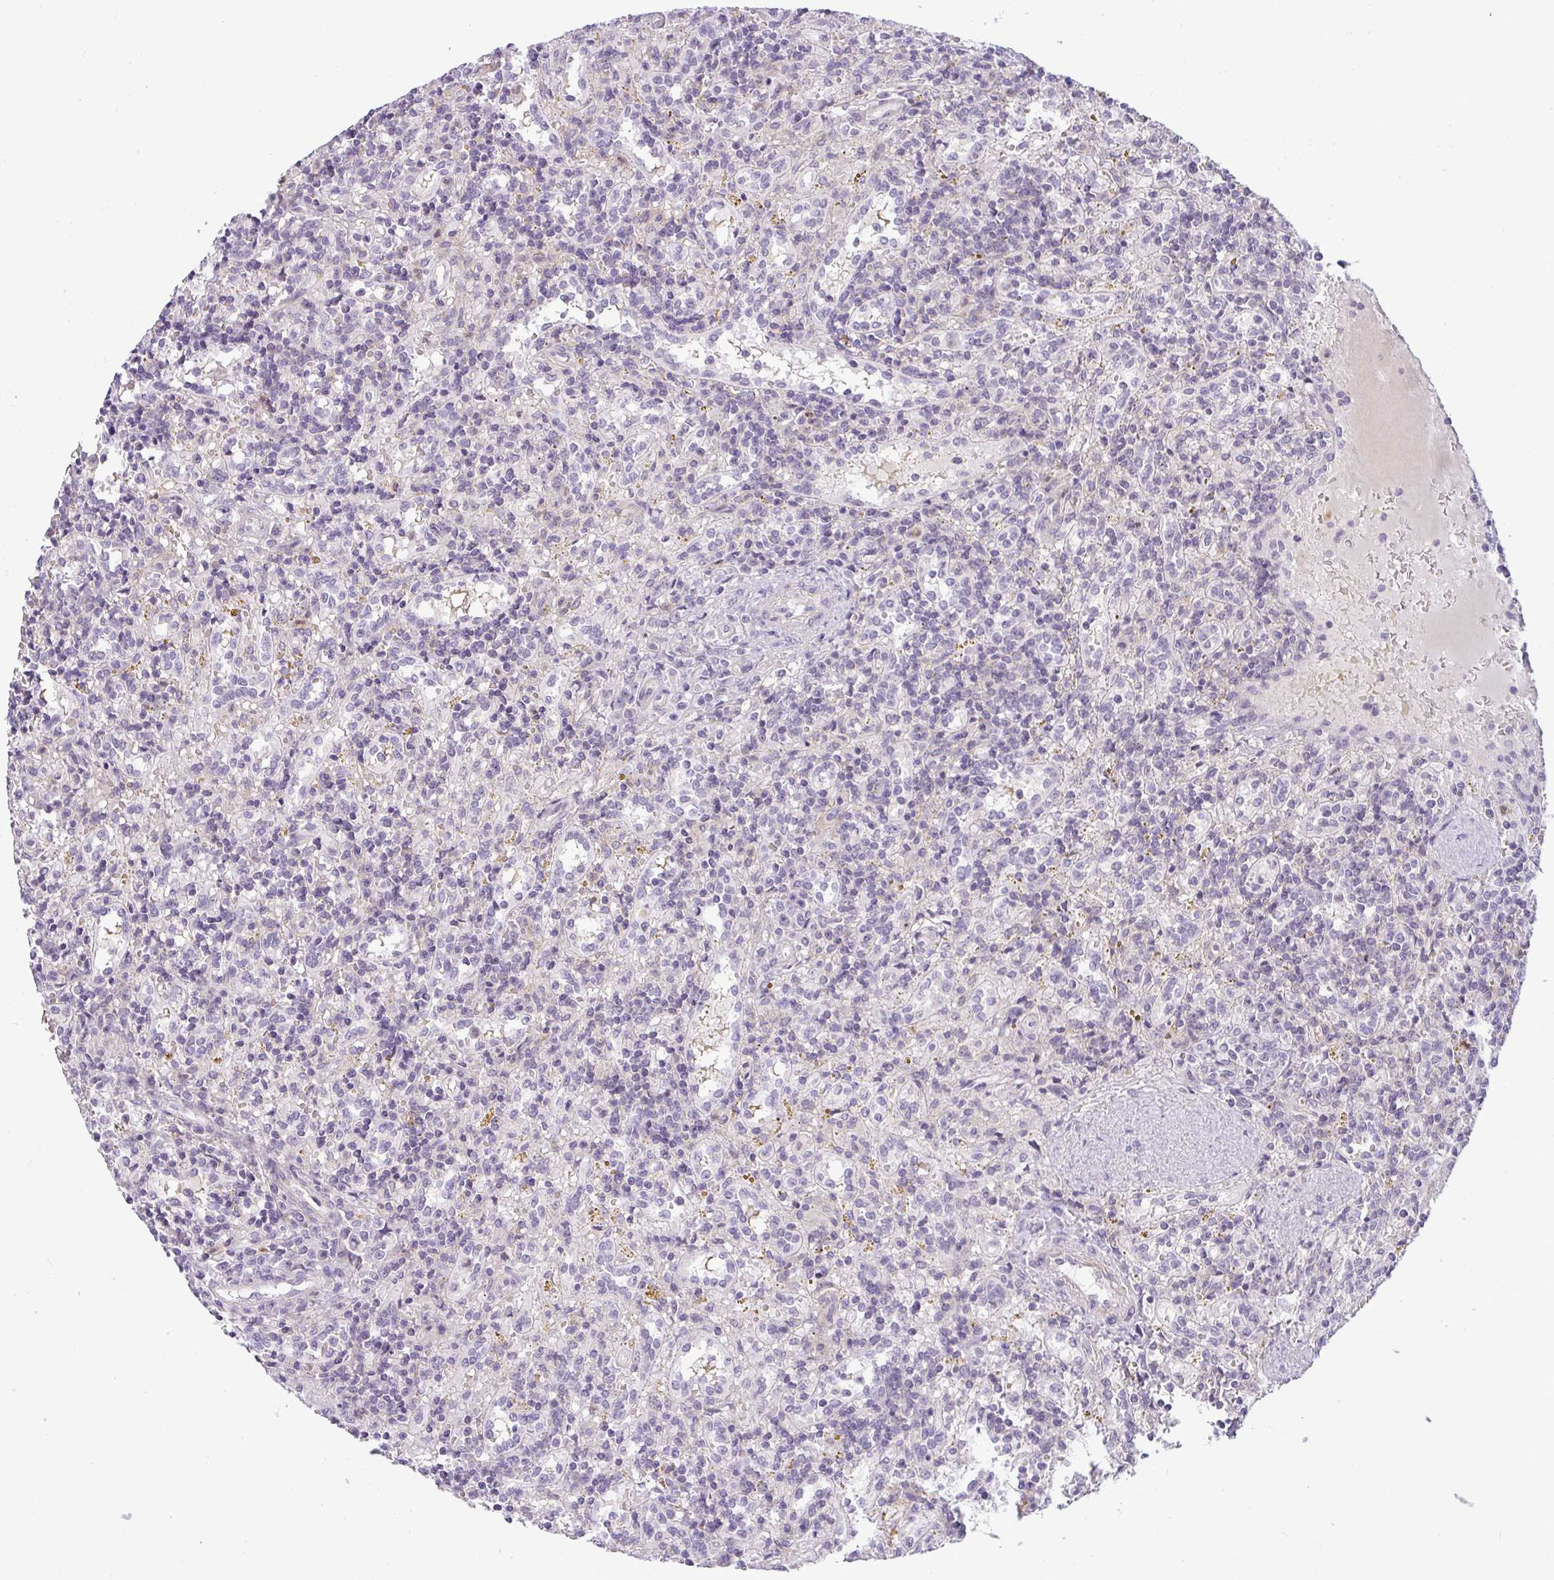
{"staining": {"intensity": "negative", "quantity": "none", "location": "none"}, "tissue": "lymphoma", "cell_type": "Tumor cells", "image_type": "cancer", "snomed": [{"axis": "morphology", "description": "Malignant lymphoma, non-Hodgkin's type, Low grade"}, {"axis": "topography", "description": "Spleen"}], "caption": "Immunohistochemistry (IHC) micrograph of lymphoma stained for a protein (brown), which shows no expression in tumor cells.", "gene": "DZIP1", "patient": {"sex": "male", "age": 67}}